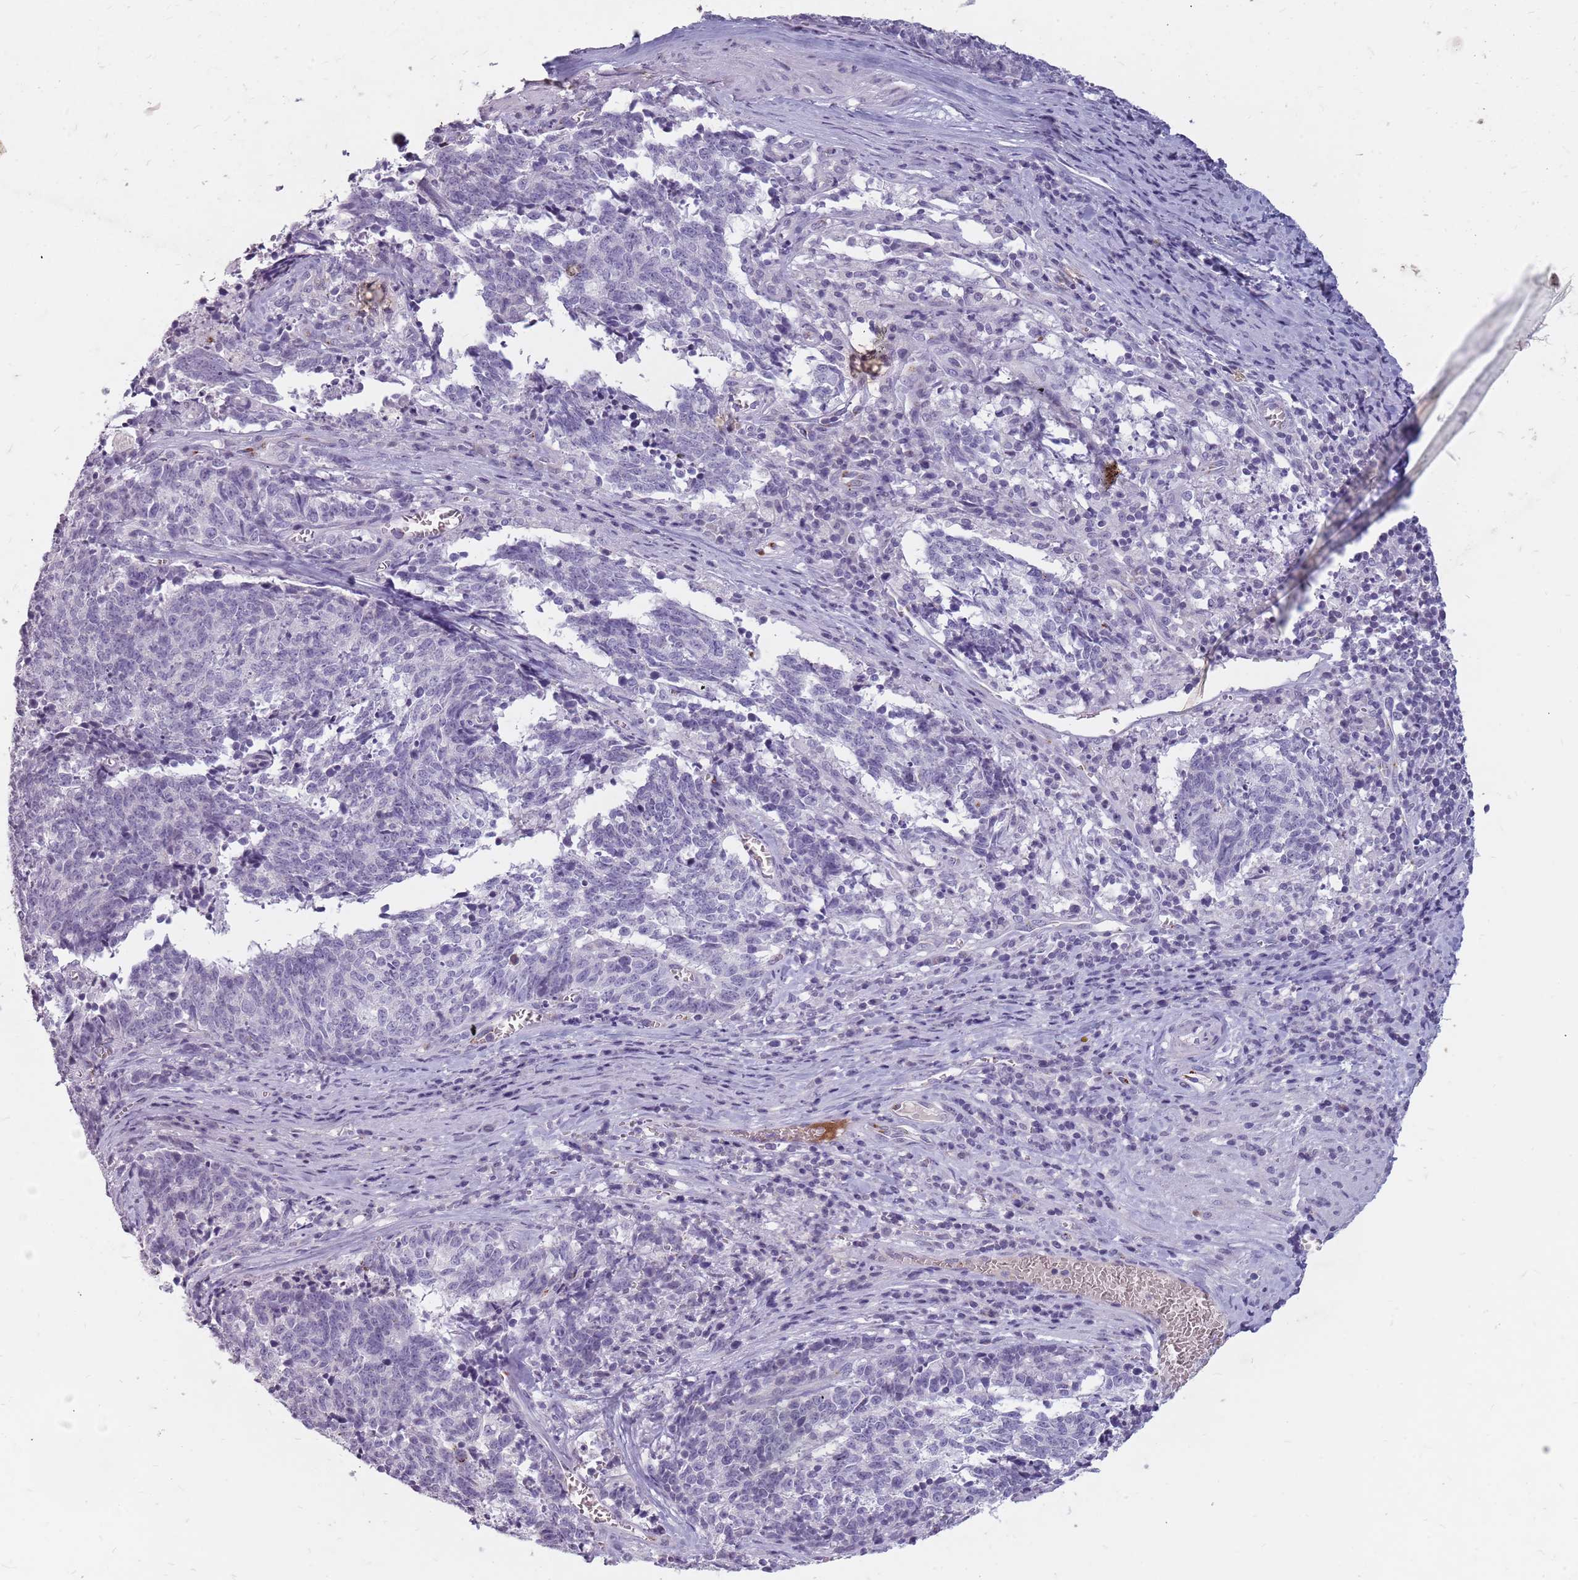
{"staining": {"intensity": "negative", "quantity": "none", "location": "none"}, "tissue": "cervical cancer", "cell_type": "Tumor cells", "image_type": "cancer", "snomed": [{"axis": "morphology", "description": "Squamous cell carcinoma, NOS"}, {"axis": "topography", "description": "Cervix"}], "caption": "Tumor cells are negative for brown protein staining in cervical cancer (squamous cell carcinoma).", "gene": "NEK6", "patient": {"sex": "female", "age": 29}}